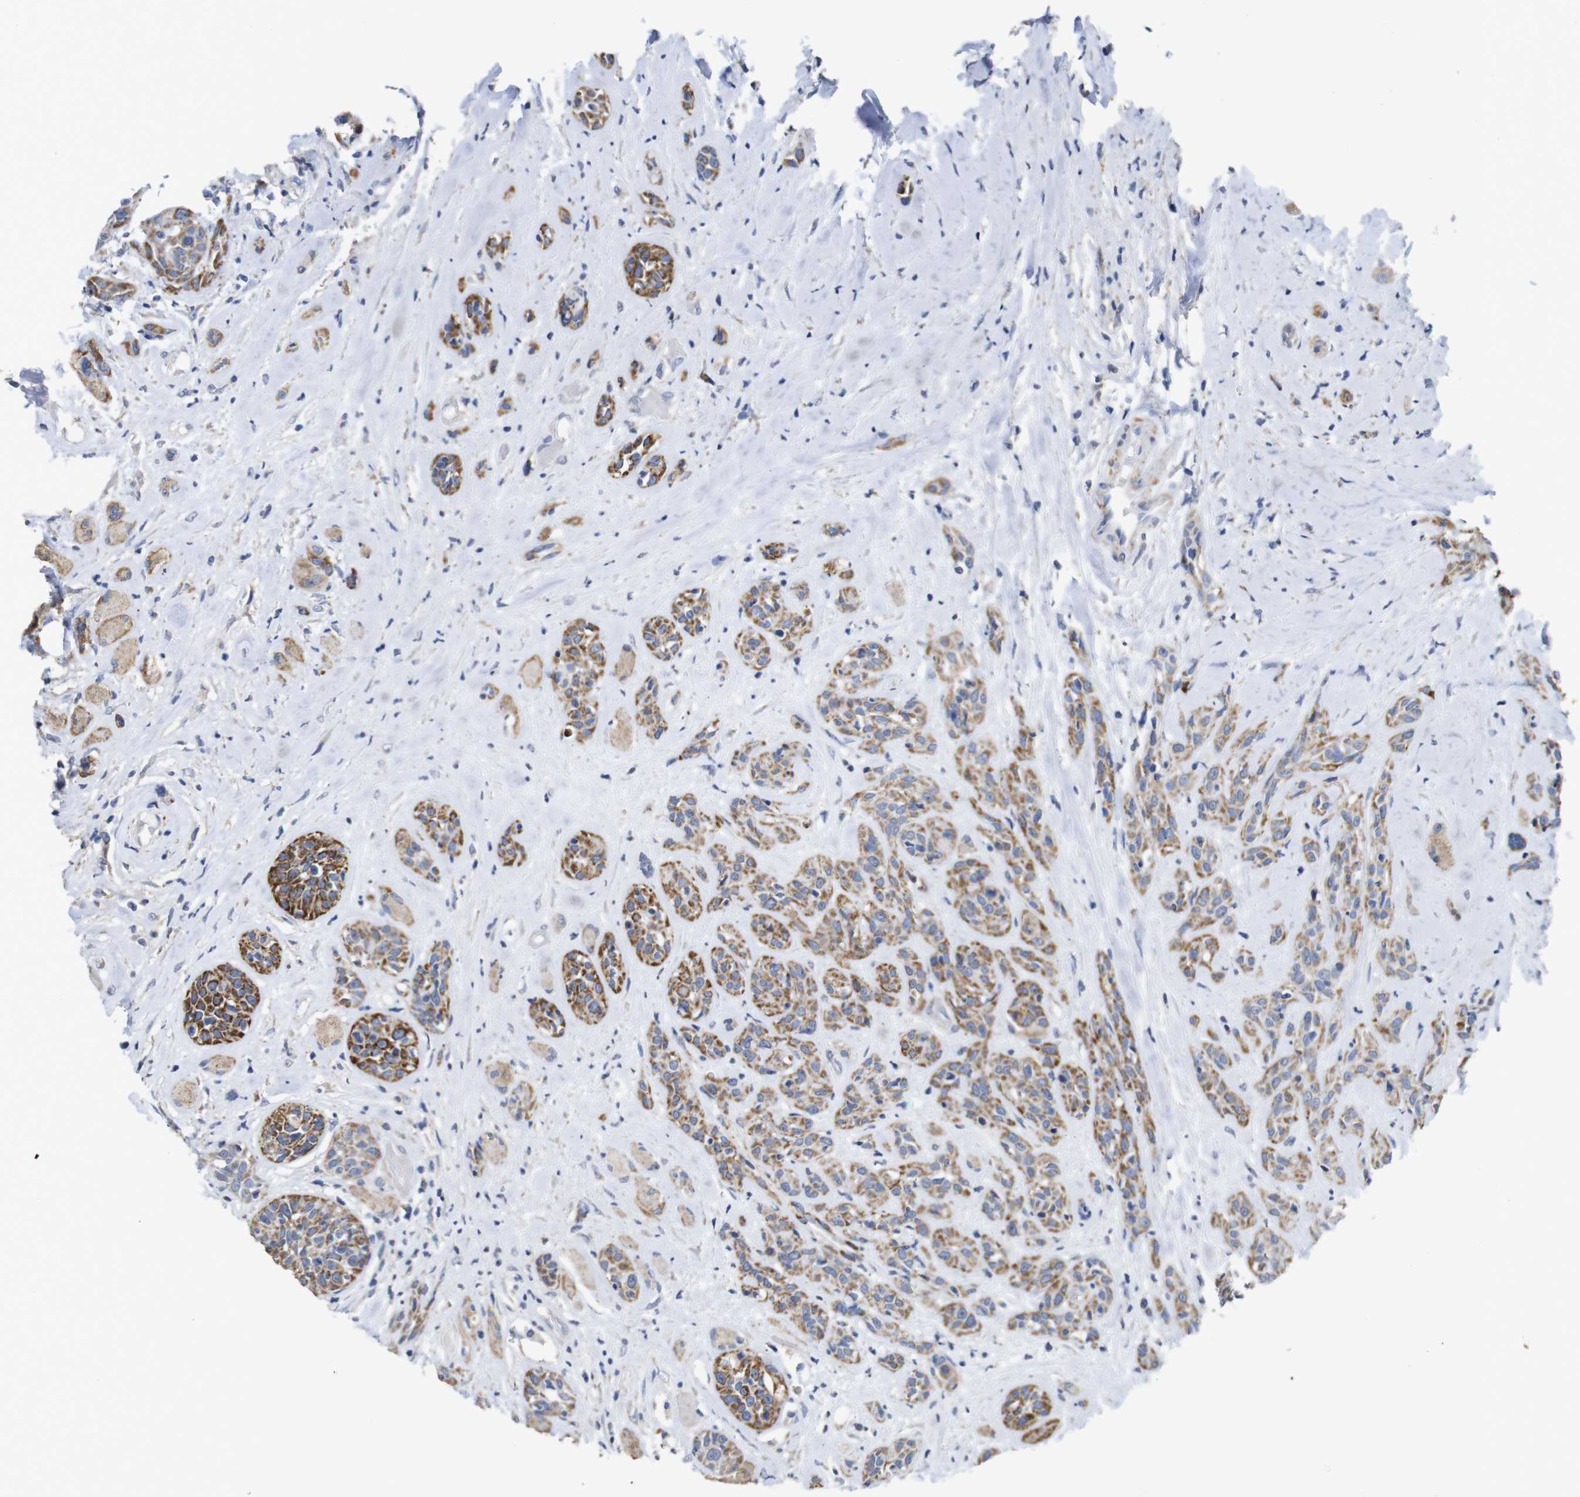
{"staining": {"intensity": "moderate", "quantity": ">75%", "location": "cytoplasmic/membranous"}, "tissue": "head and neck cancer", "cell_type": "Tumor cells", "image_type": "cancer", "snomed": [{"axis": "morphology", "description": "Squamous cell carcinoma, NOS"}, {"axis": "topography", "description": "Head-Neck"}], "caption": "A brown stain shows moderate cytoplasmic/membranous staining of a protein in human head and neck cancer (squamous cell carcinoma) tumor cells. (DAB (3,3'-diaminobenzidine) = brown stain, brightfield microscopy at high magnification).", "gene": "MAOA", "patient": {"sex": "male", "age": 62}}